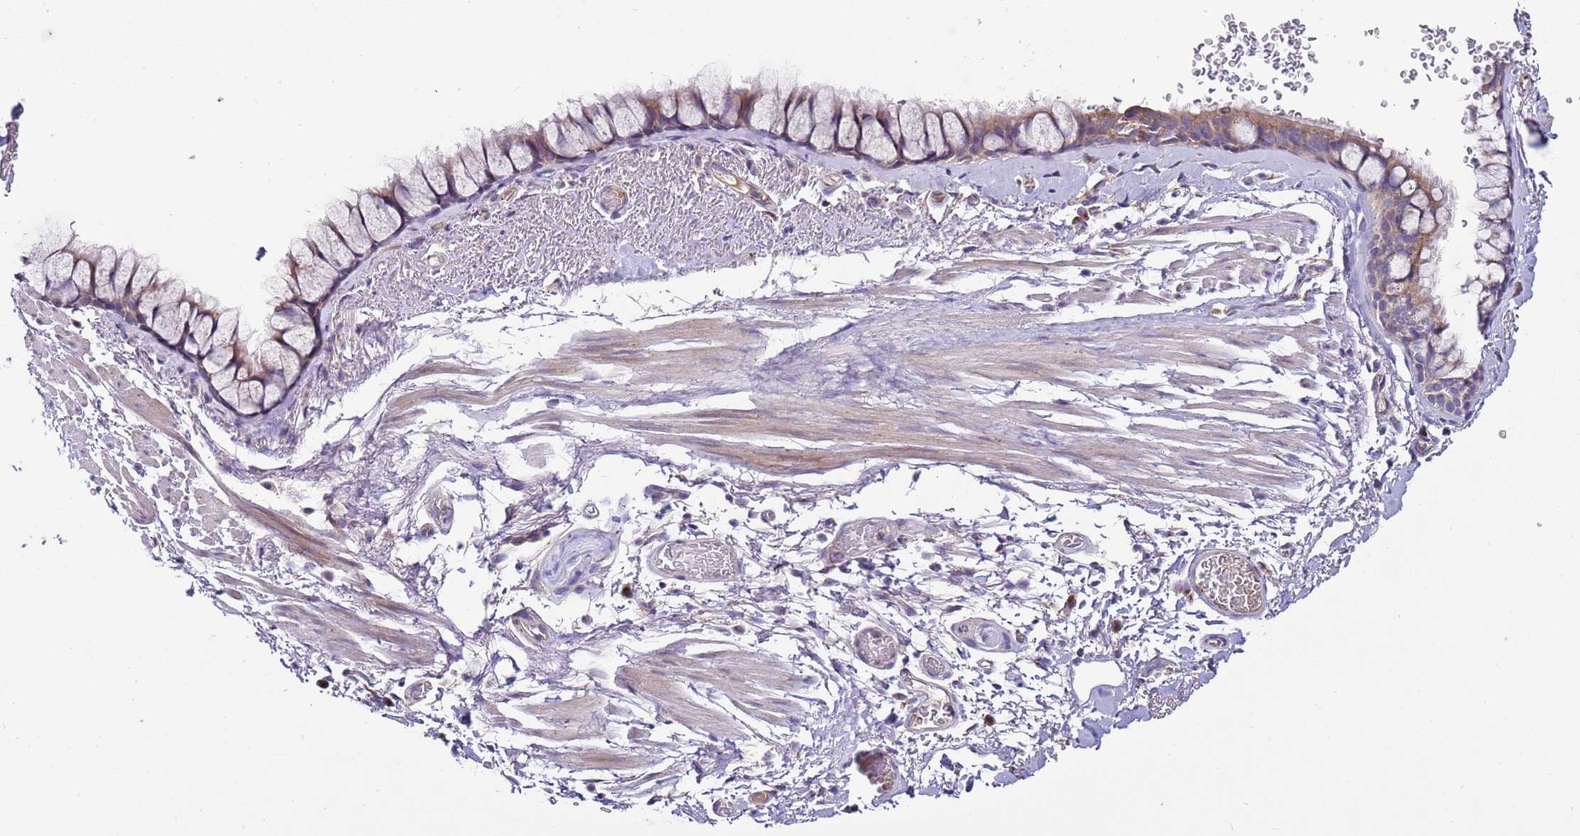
{"staining": {"intensity": "weak", "quantity": ">75%", "location": "cytoplasmic/membranous"}, "tissue": "bronchus", "cell_type": "Respiratory epithelial cells", "image_type": "normal", "snomed": [{"axis": "morphology", "description": "Normal tissue, NOS"}, {"axis": "topography", "description": "Bronchus"}], "caption": "Protein staining by IHC reveals weak cytoplasmic/membranous expression in about >75% of respiratory epithelial cells in unremarkable bronchus. The staining was performed using DAB, with brown indicating positive protein expression. Nuclei are stained blue with hematoxylin.", "gene": "FAM20A", "patient": {"sex": "male", "age": 65}}